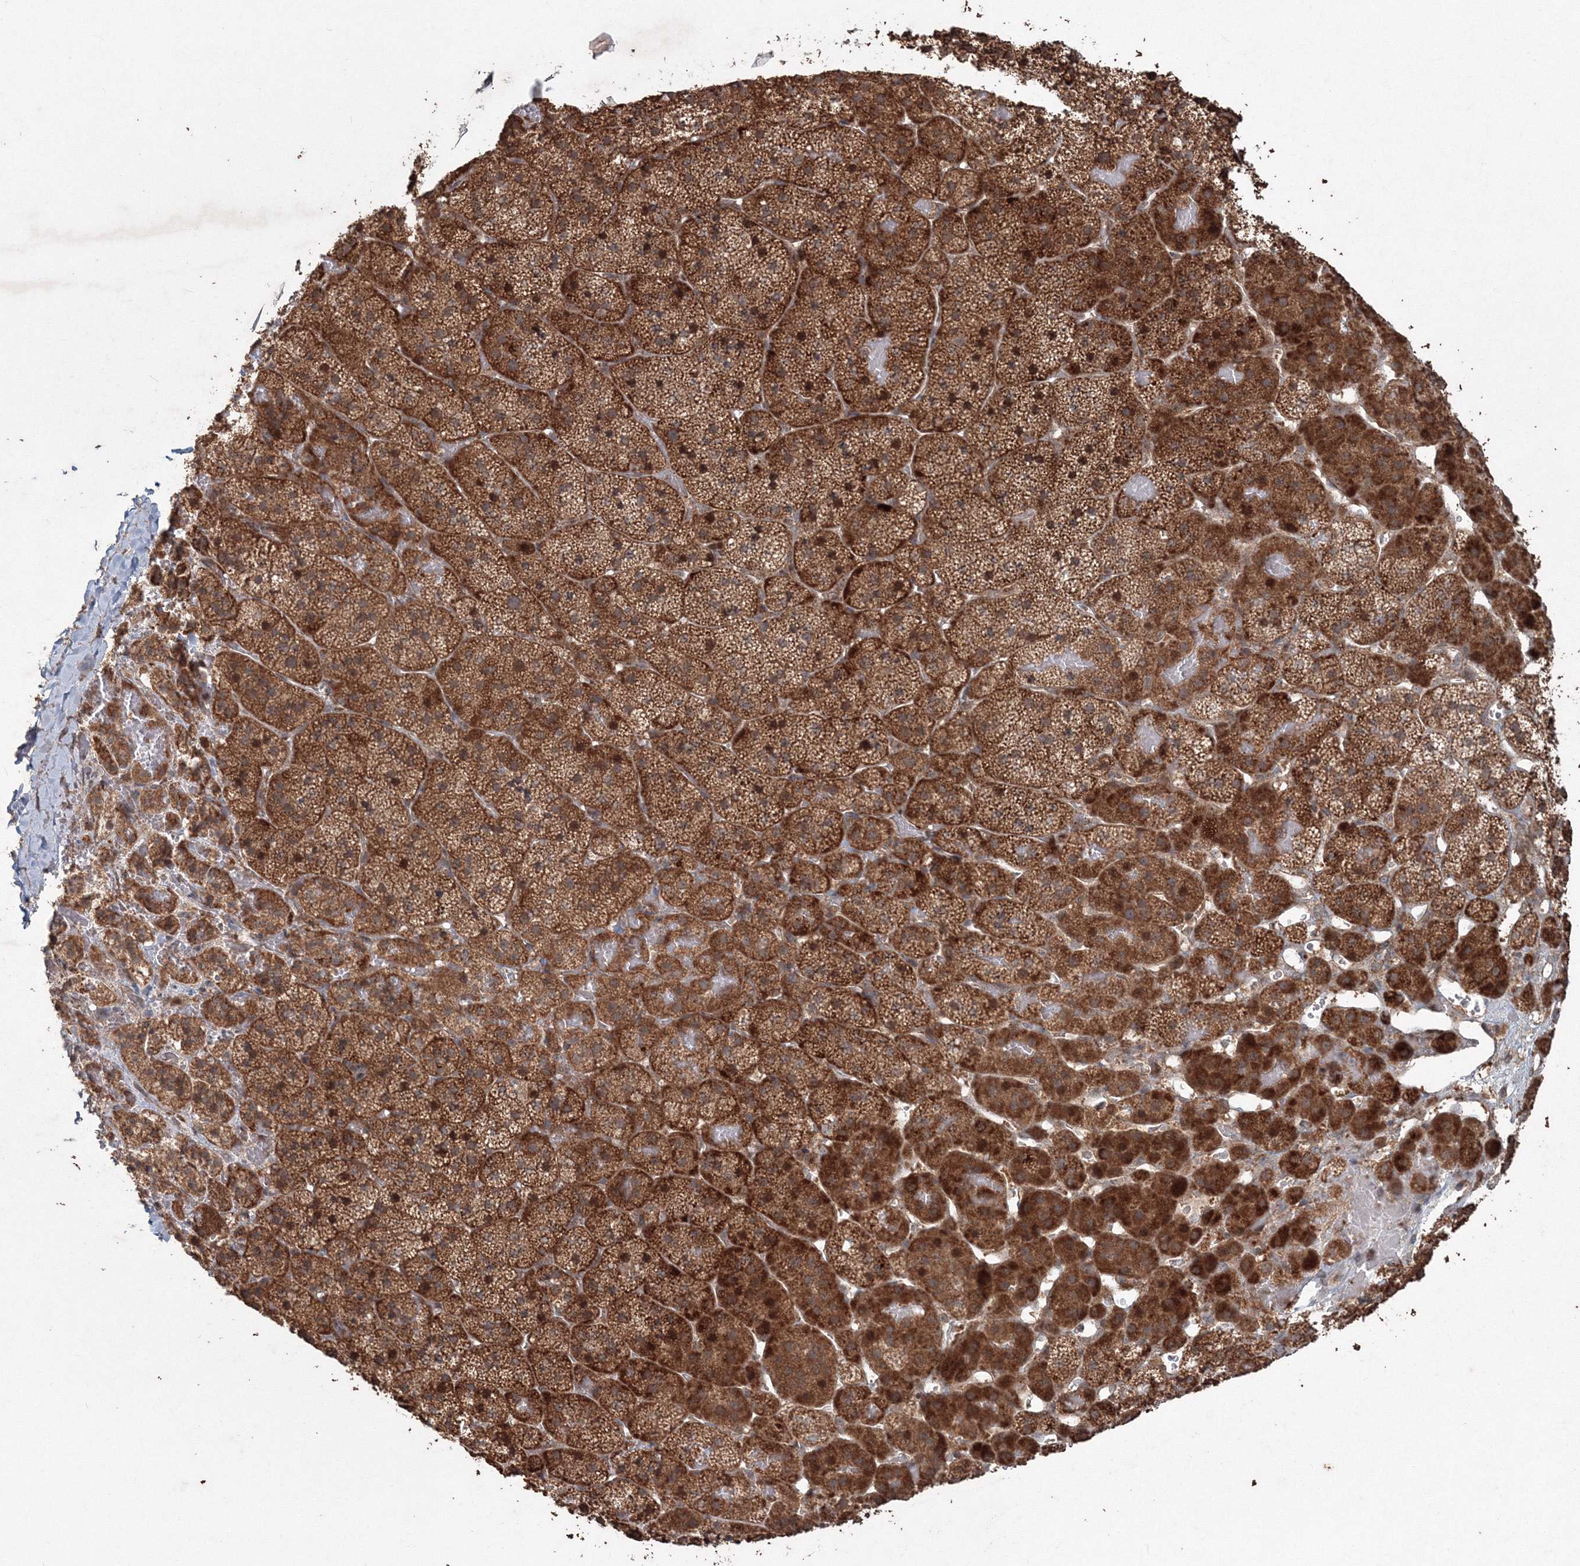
{"staining": {"intensity": "strong", "quantity": ">75%", "location": "cytoplasmic/membranous"}, "tissue": "adrenal gland", "cell_type": "Glandular cells", "image_type": "normal", "snomed": [{"axis": "morphology", "description": "Normal tissue, NOS"}, {"axis": "topography", "description": "Adrenal gland"}], "caption": "A high amount of strong cytoplasmic/membranous positivity is seen in about >75% of glandular cells in normal adrenal gland. Nuclei are stained in blue.", "gene": "ANAPC16", "patient": {"sex": "female", "age": 44}}